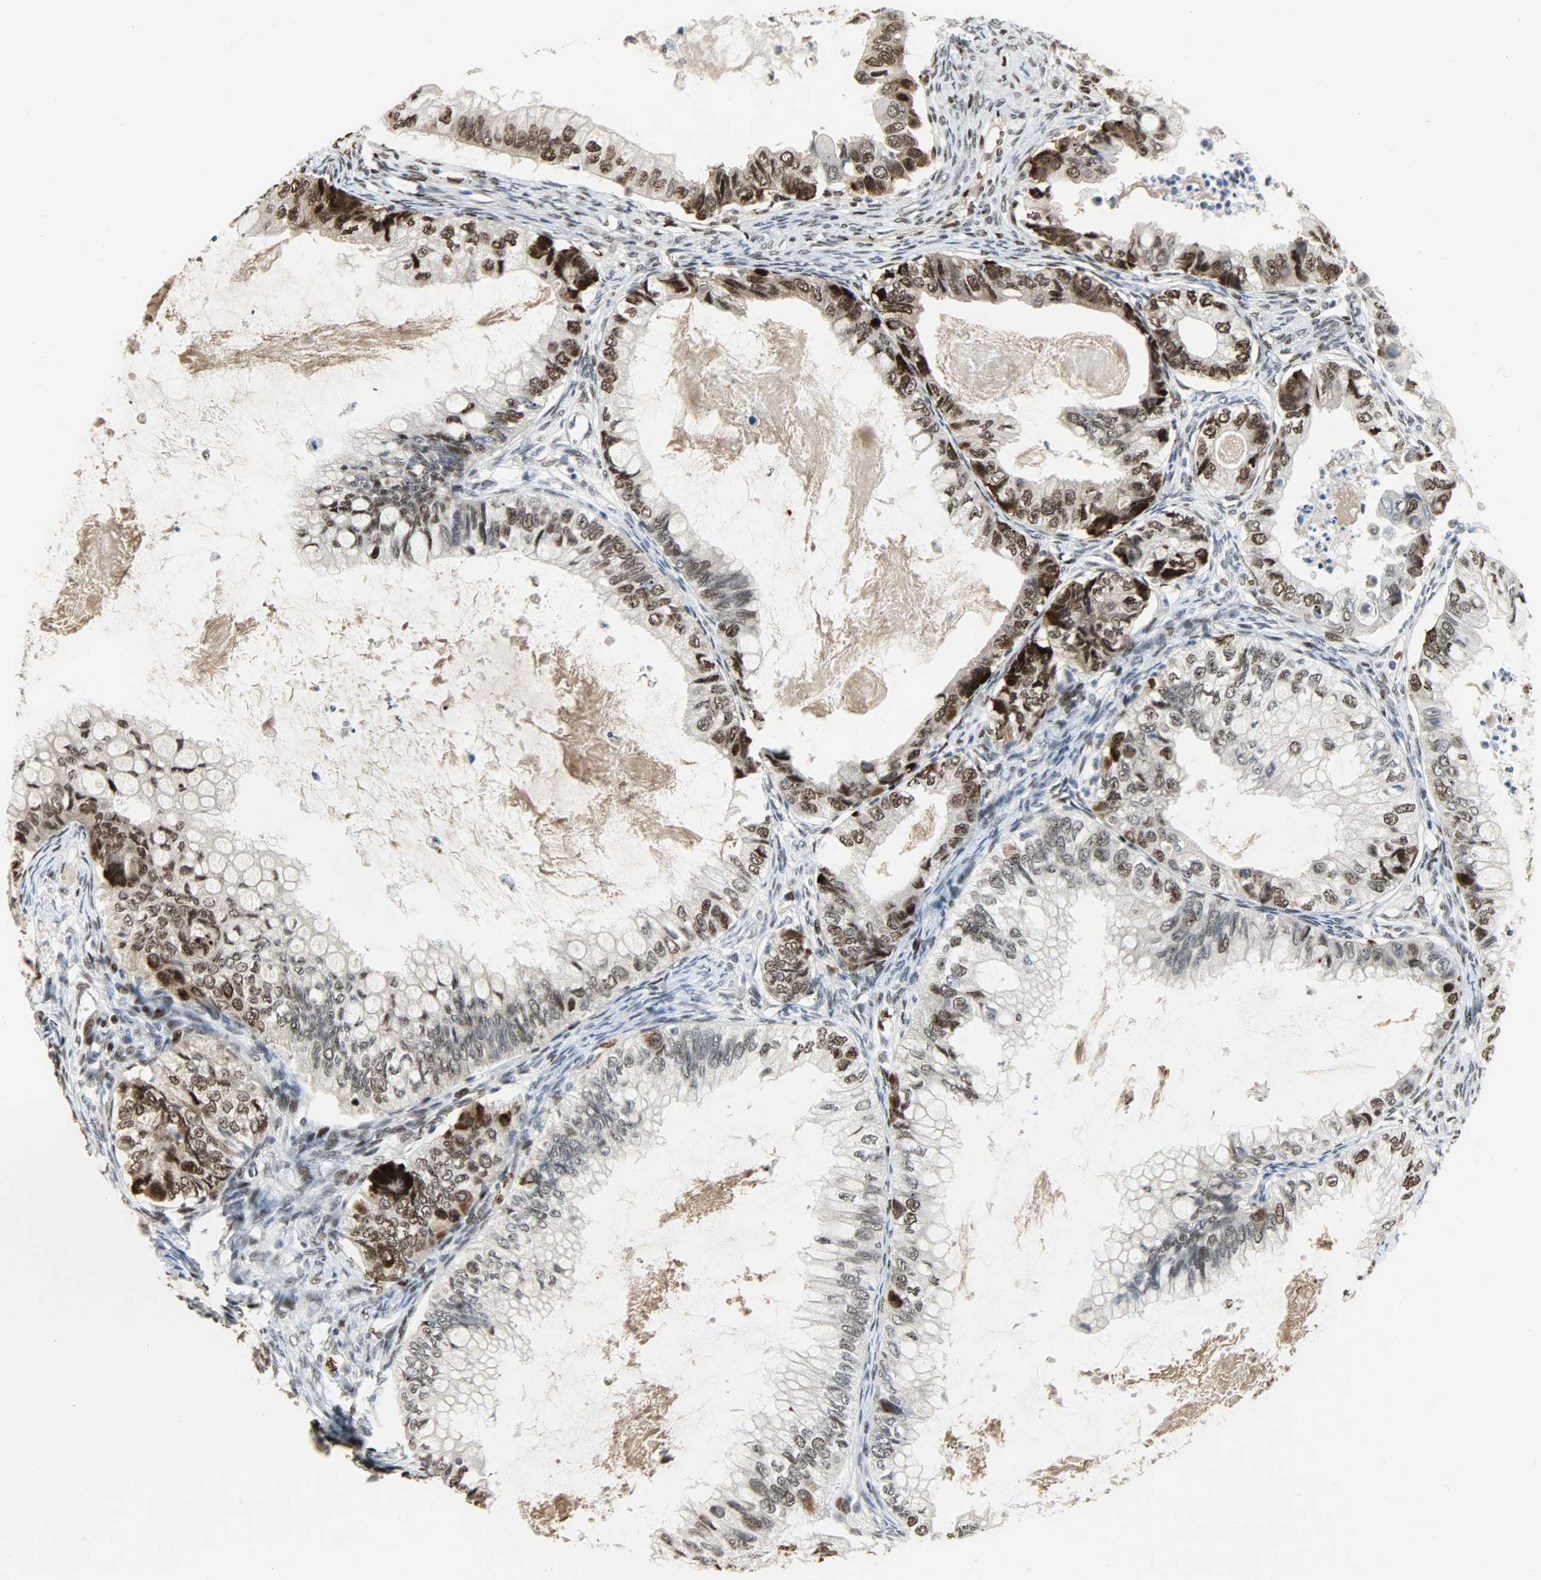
{"staining": {"intensity": "strong", "quantity": ">75%", "location": "nuclear"}, "tissue": "ovarian cancer", "cell_type": "Tumor cells", "image_type": "cancer", "snomed": [{"axis": "morphology", "description": "Cystadenocarcinoma, mucinous, NOS"}, {"axis": "topography", "description": "Ovary"}], "caption": "This histopathology image exhibits immunohistochemistry staining of human ovarian cancer, with high strong nuclear staining in approximately >75% of tumor cells.", "gene": "SNAI1", "patient": {"sex": "female", "age": 80}}